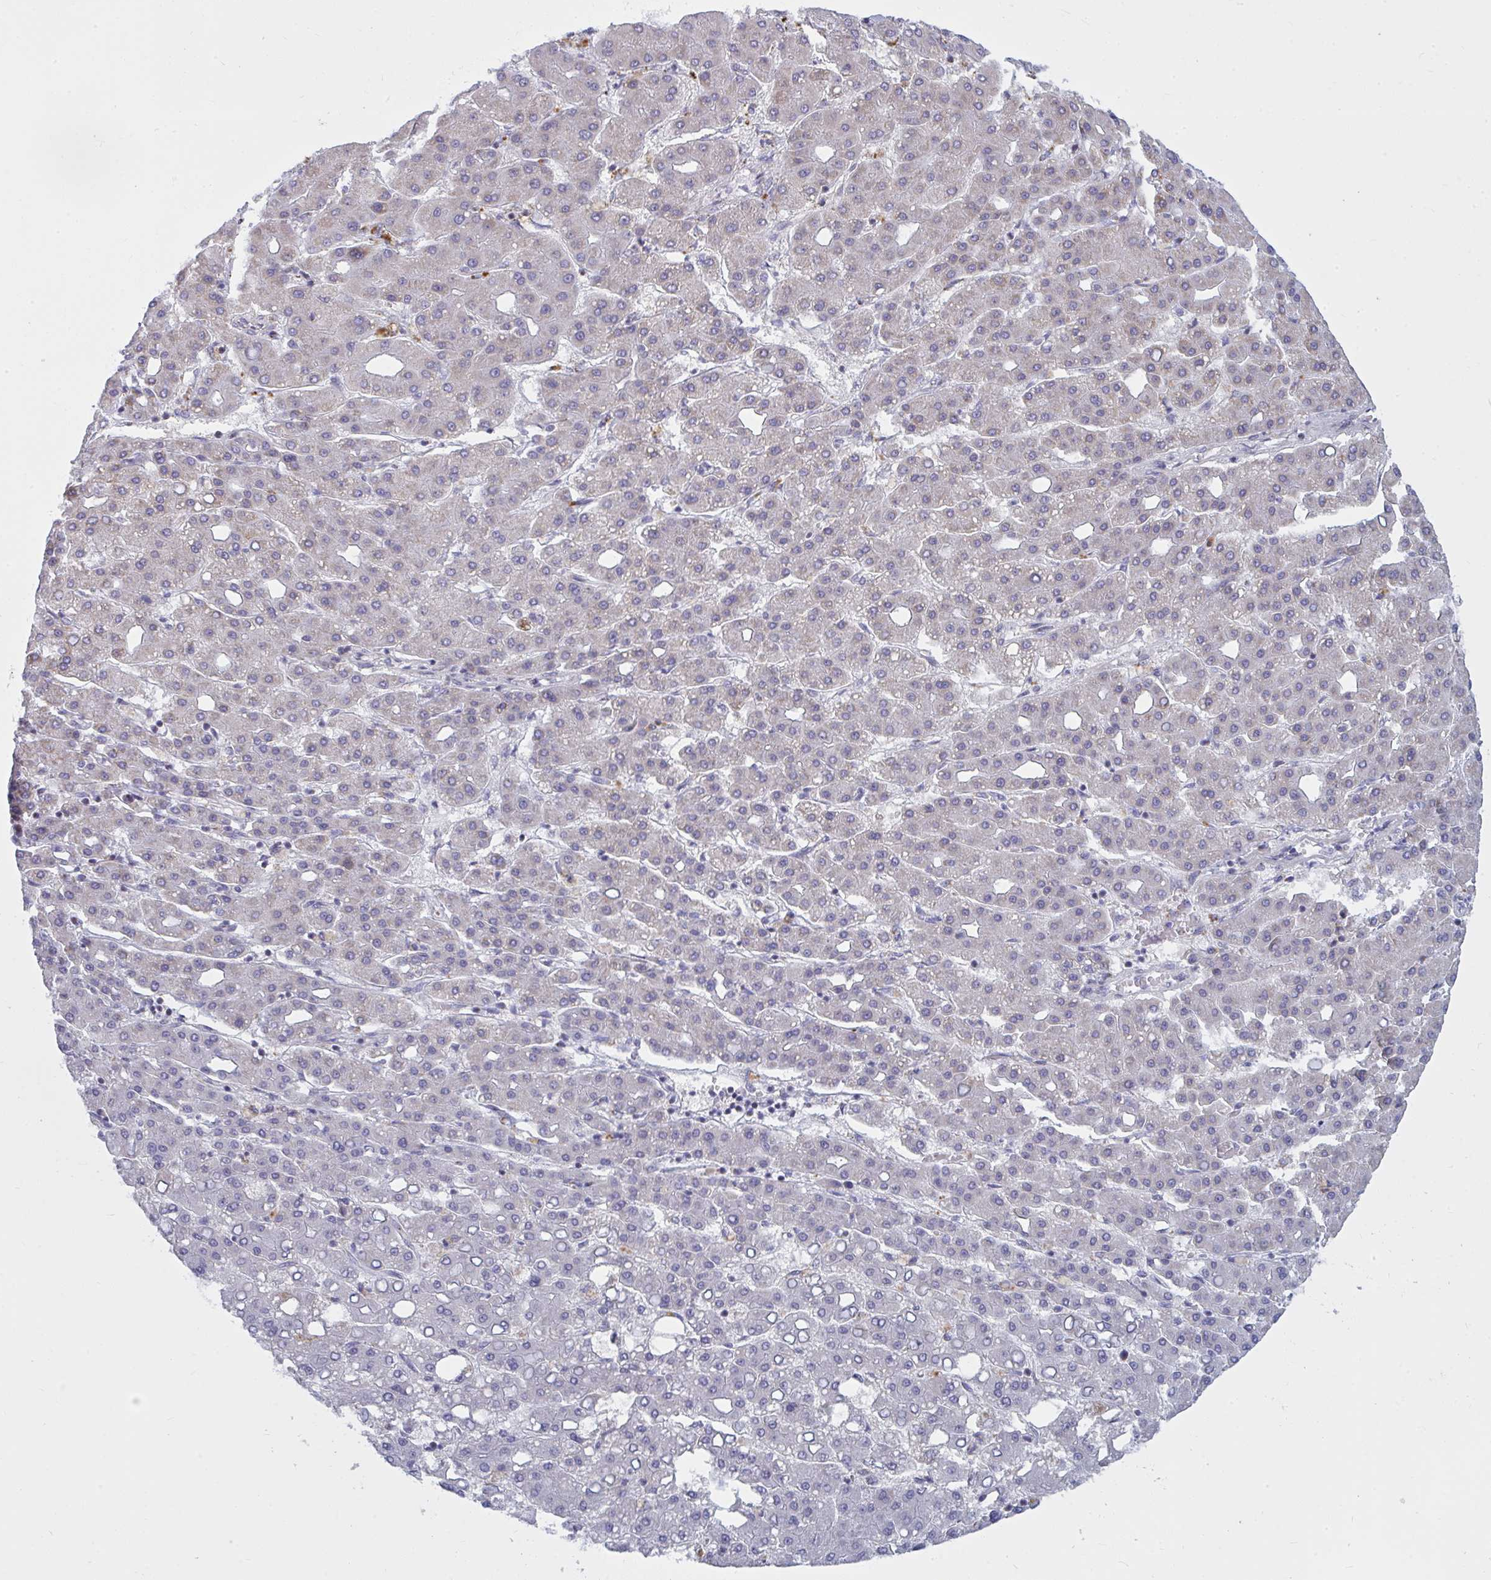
{"staining": {"intensity": "negative", "quantity": "none", "location": "none"}, "tissue": "liver cancer", "cell_type": "Tumor cells", "image_type": "cancer", "snomed": [{"axis": "morphology", "description": "Carcinoma, Hepatocellular, NOS"}, {"axis": "topography", "description": "Liver"}], "caption": "Immunohistochemical staining of human liver cancer (hepatocellular carcinoma) displays no significant expression in tumor cells.", "gene": "ATG9A", "patient": {"sex": "male", "age": 65}}